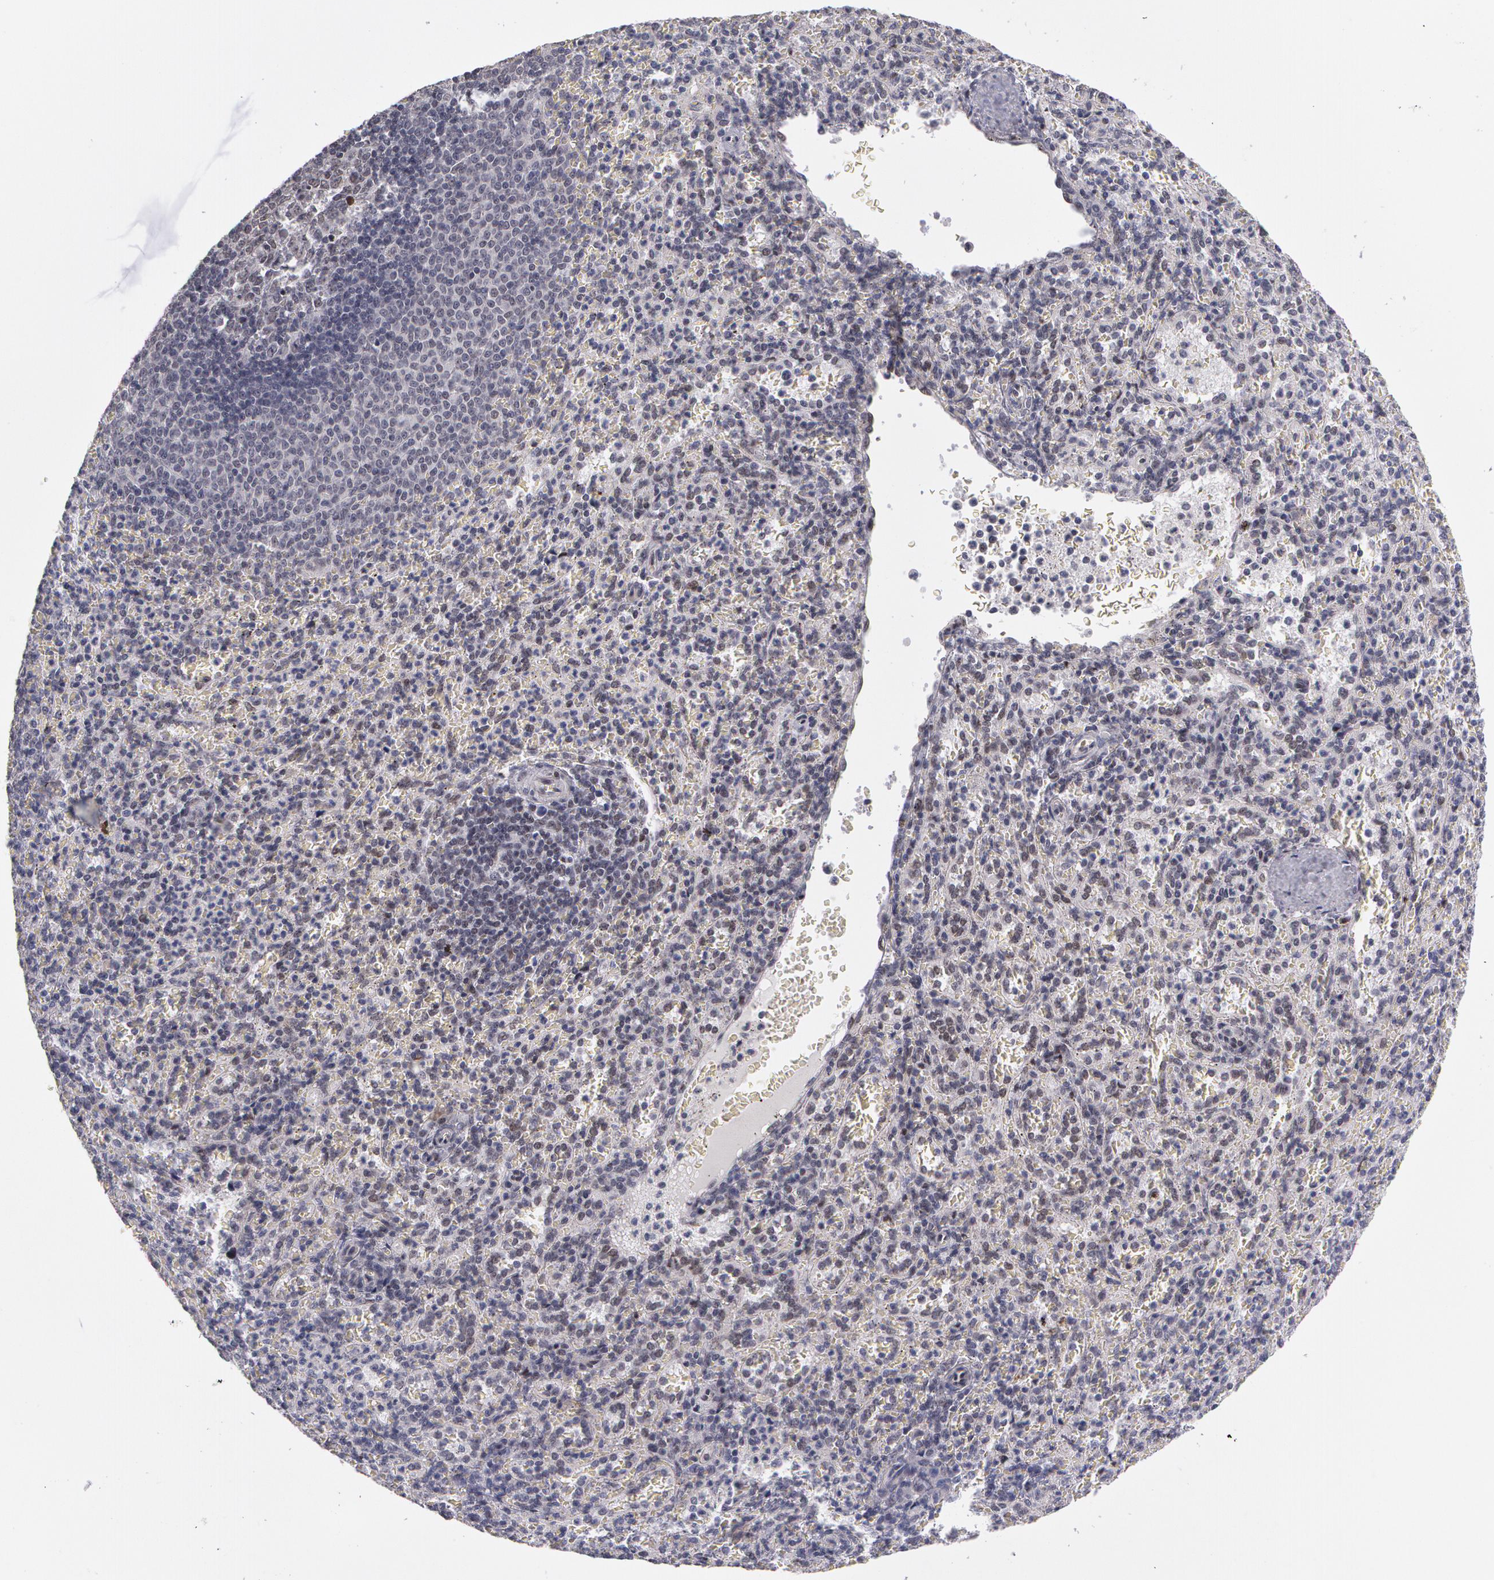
{"staining": {"intensity": "weak", "quantity": "<25%", "location": "nuclear"}, "tissue": "spleen", "cell_type": "Cells in red pulp", "image_type": "normal", "snomed": [{"axis": "morphology", "description": "Normal tissue, NOS"}, {"axis": "topography", "description": "Spleen"}], "caption": "High magnification brightfield microscopy of normal spleen stained with DAB (3,3'-diaminobenzidine) (brown) and counterstained with hematoxylin (blue): cells in red pulp show no significant positivity.", "gene": "PRICKLE1", "patient": {"sex": "female", "age": 21}}